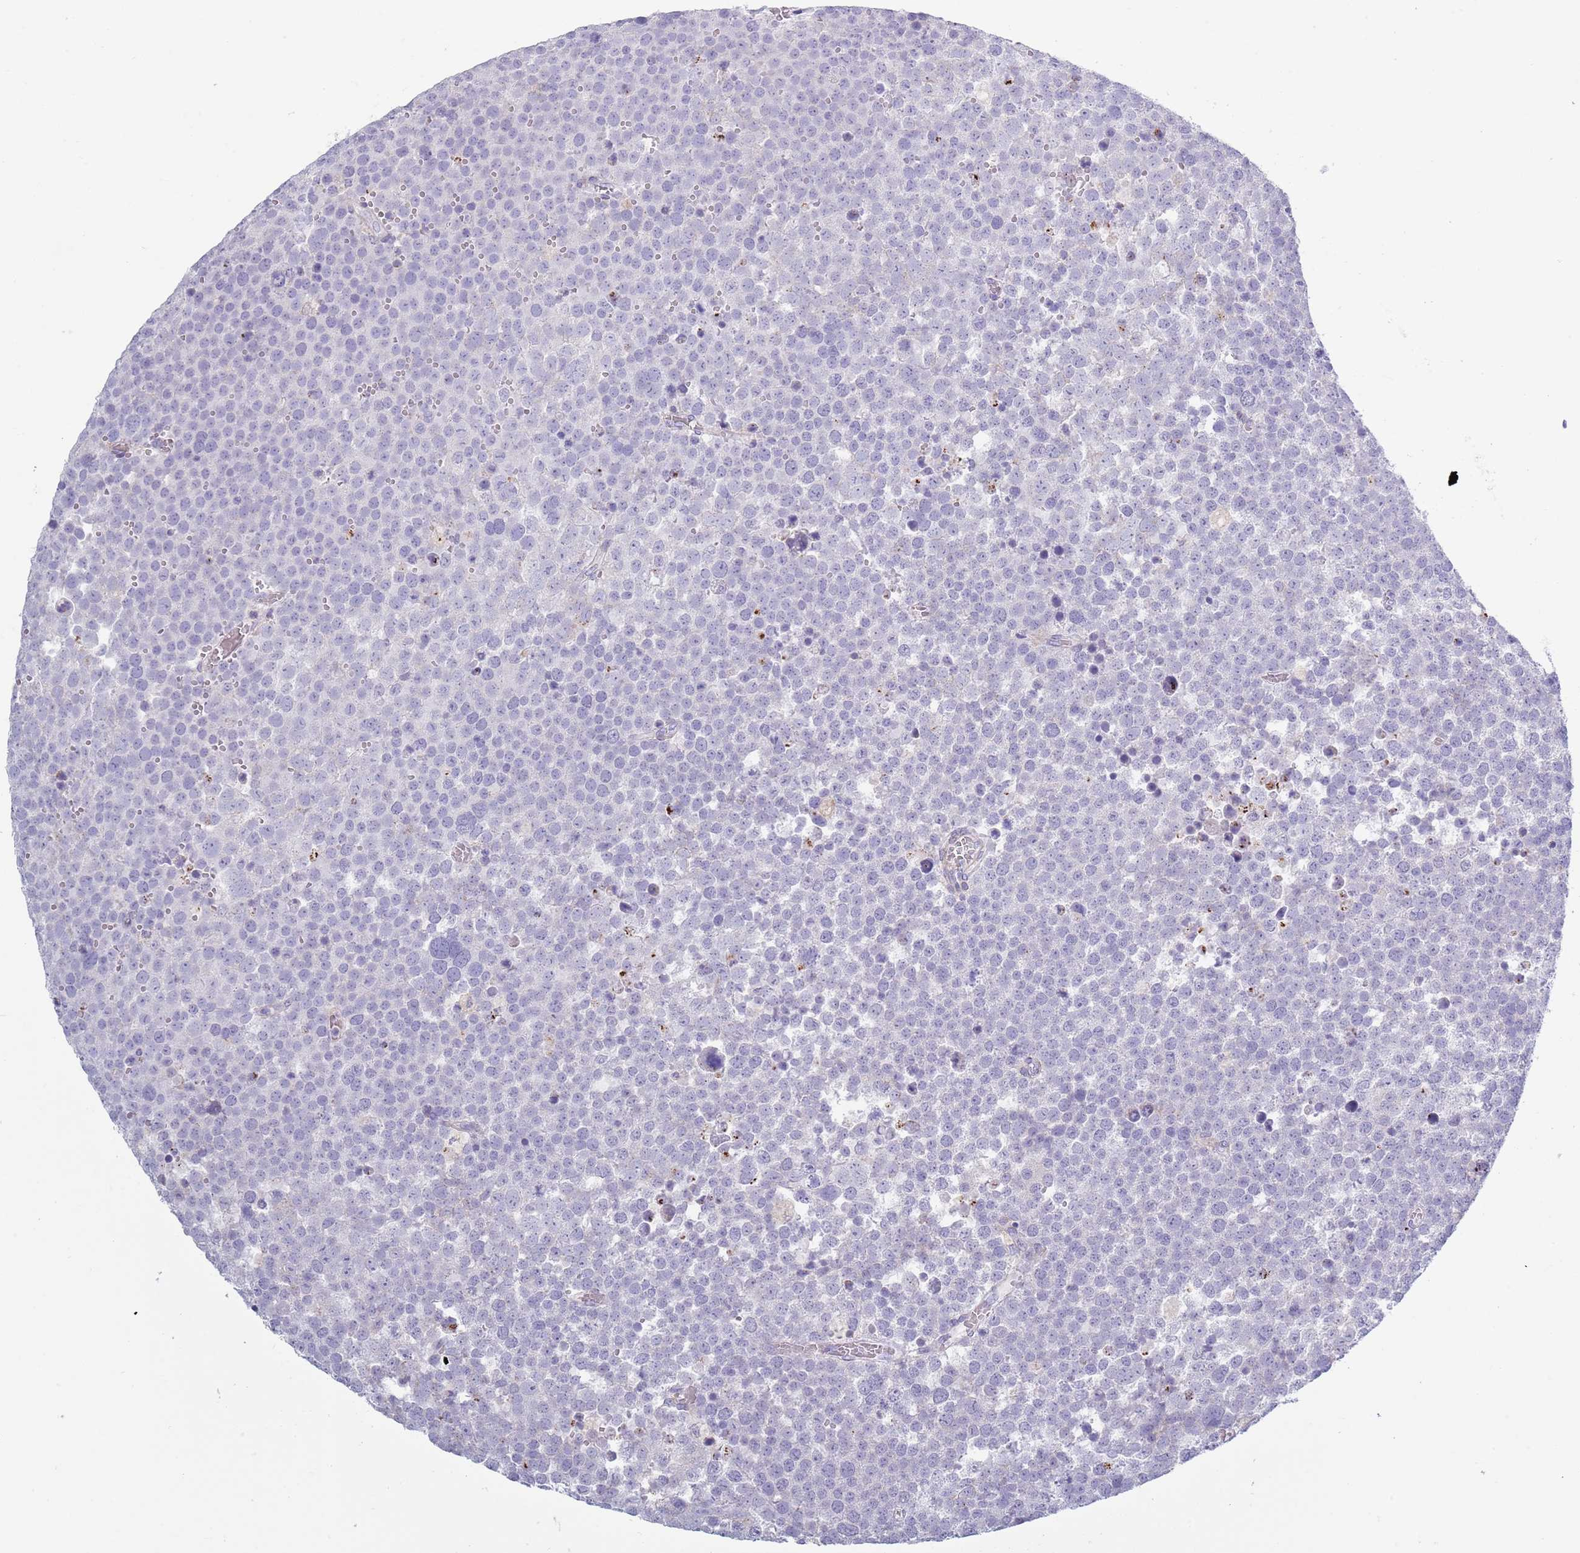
{"staining": {"intensity": "negative", "quantity": "none", "location": "none"}, "tissue": "testis cancer", "cell_type": "Tumor cells", "image_type": "cancer", "snomed": [{"axis": "morphology", "description": "Seminoma, NOS"}, {"axis": "topography", "description": "Testis"}], "caption": "A histopathology image of human testis cancer is negative for staining in tumor cells. (DAB (3,3'-diaminobenzidine) IHC visualized using brightfield microscopy, high magnification).", "gene": "ACSBG1", "patient": {"sex": "male", "age": 71}}